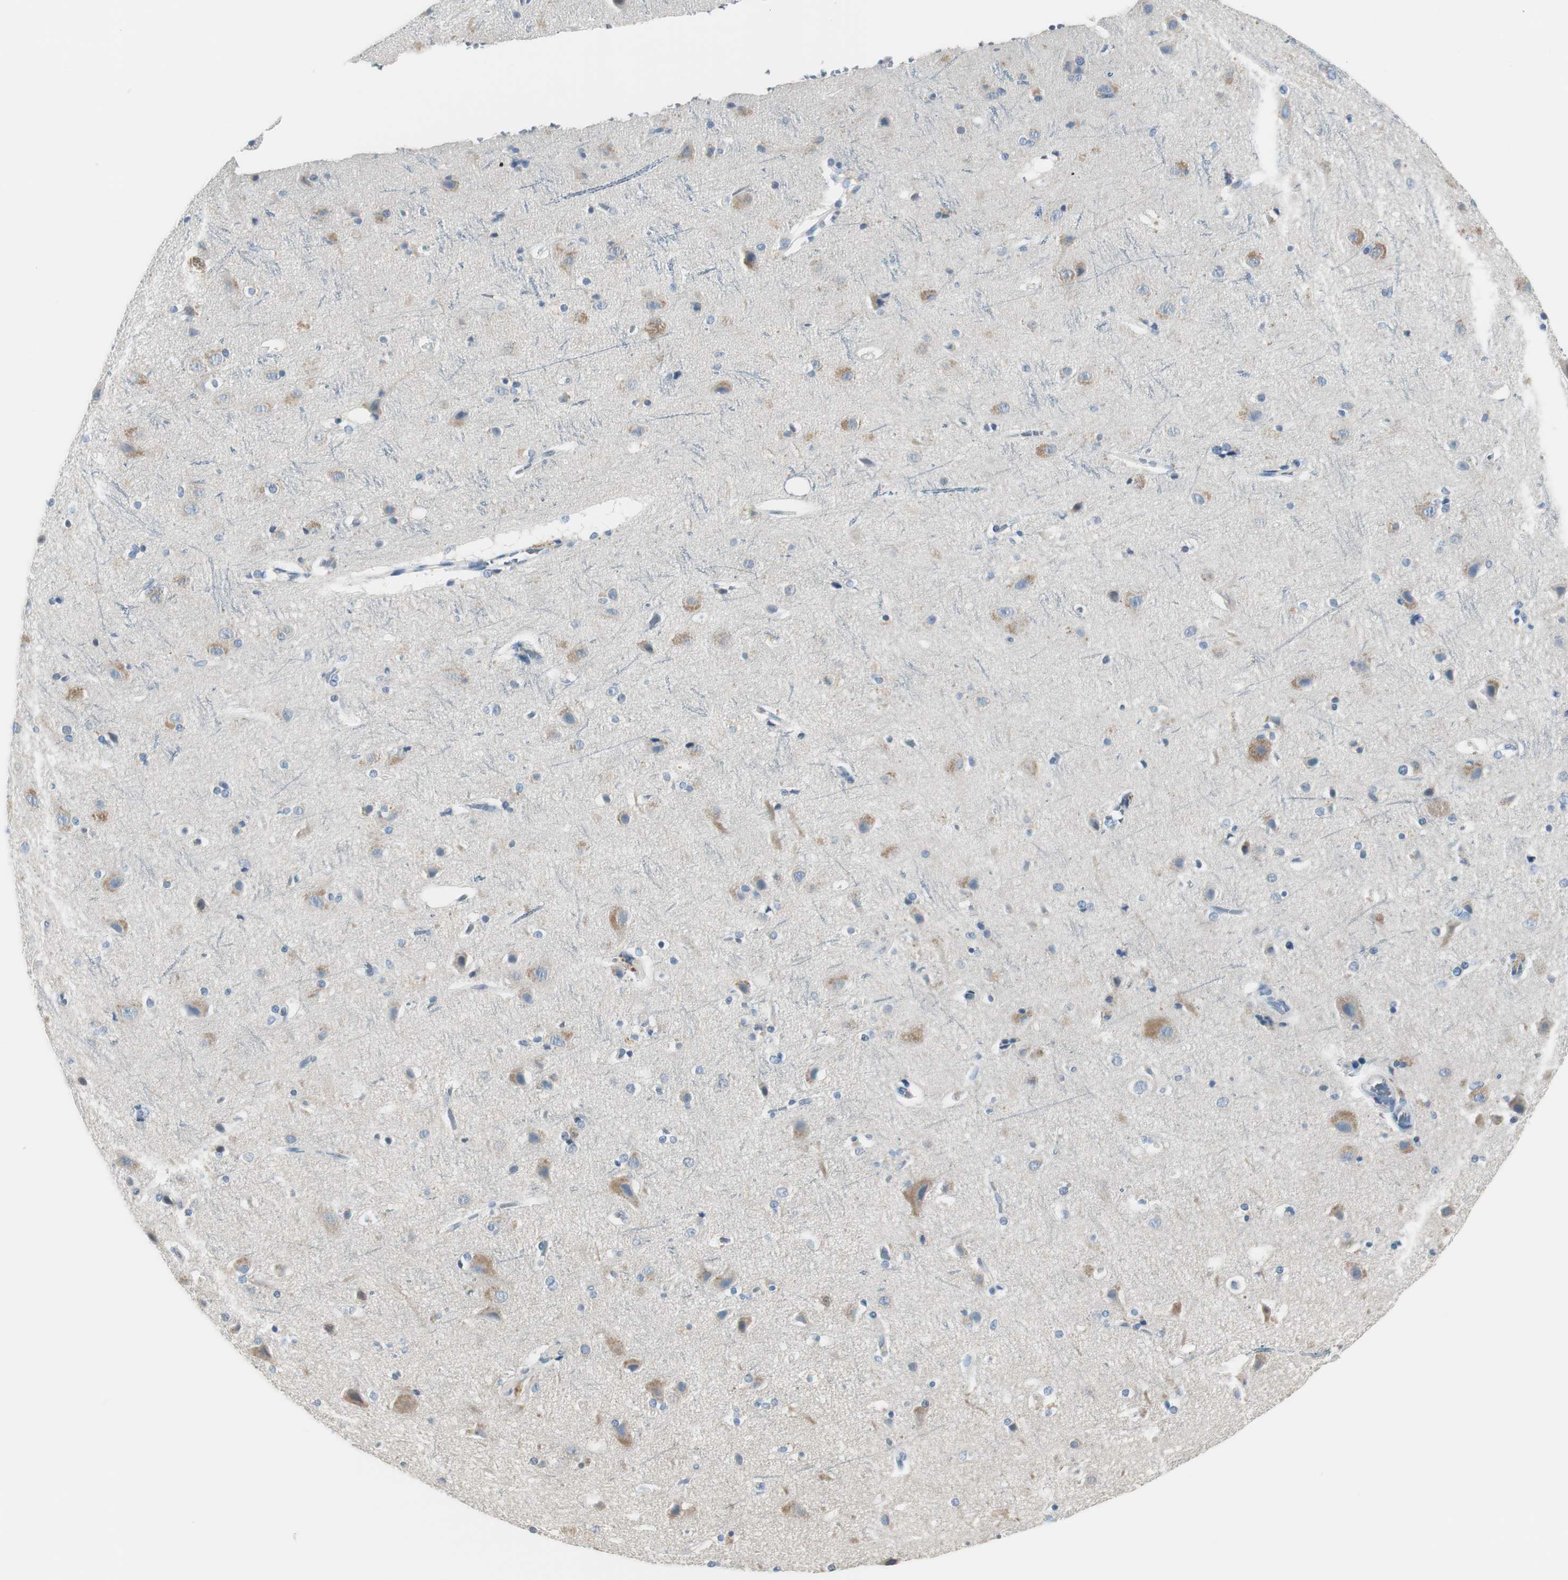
{"staining": {"intensity": "negative", "quantity": "none", "location": "none"}, "tissue": "cerebral cortex", "cell_type": "Endothelial cells", "image_type": "normal", "snomed": [{"axis": "morphology", "description": "Normal tissue, NOS"}, {"axis": "topography", "description": "Cerebral cortex"}], "caption": "The immunohistochemistry photomicrograph has no significant expression in endothelial cells of cerebral cortex.", "gene": "DLG4", "patient": {"sex": "female", "age": 54}}